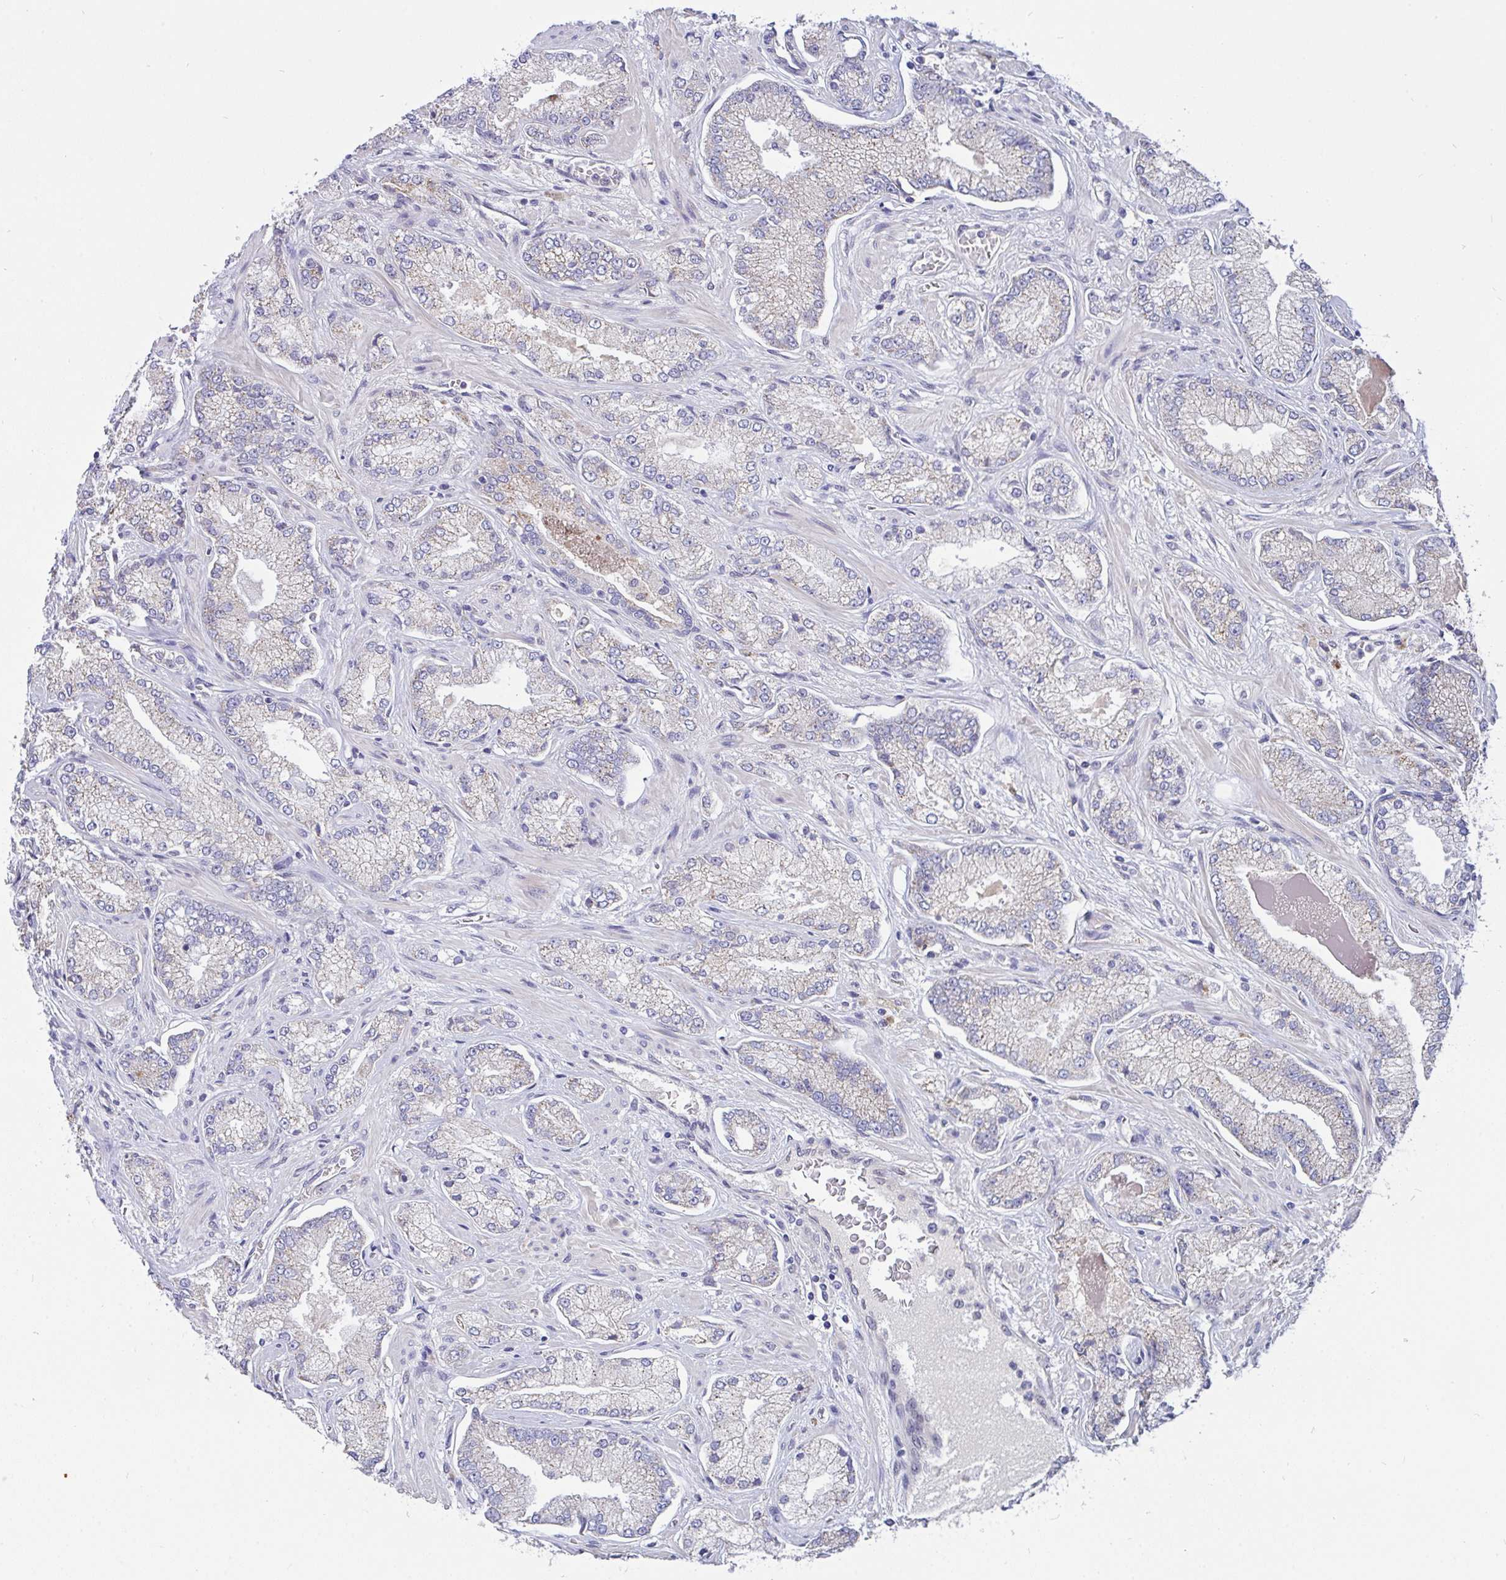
{"staining": {"intensity": "negative", "quantity": "none", "location": "none"}, "tissue": "prostate cancer", "cell_type": "Tumor cells", "image_type": "cancer", "snomed": [{"axis": "morphology", "description": "Normal tissue, NOS"}, {"axis": "morphology", "description": "Adenocarcinoma, High grade"}, {"axis": "topography", "description": "Prostate"}, {"axis": "topography", "description": "Peripheral nerve tissue"}], "caption": "An immunohistochemistry photomicrograph of prostate cancer is shown. There is no staining in tumor cells of prostate cancer.", "gene": "L3HYPDH", "patient": {"sex": "male", "age": 68}}